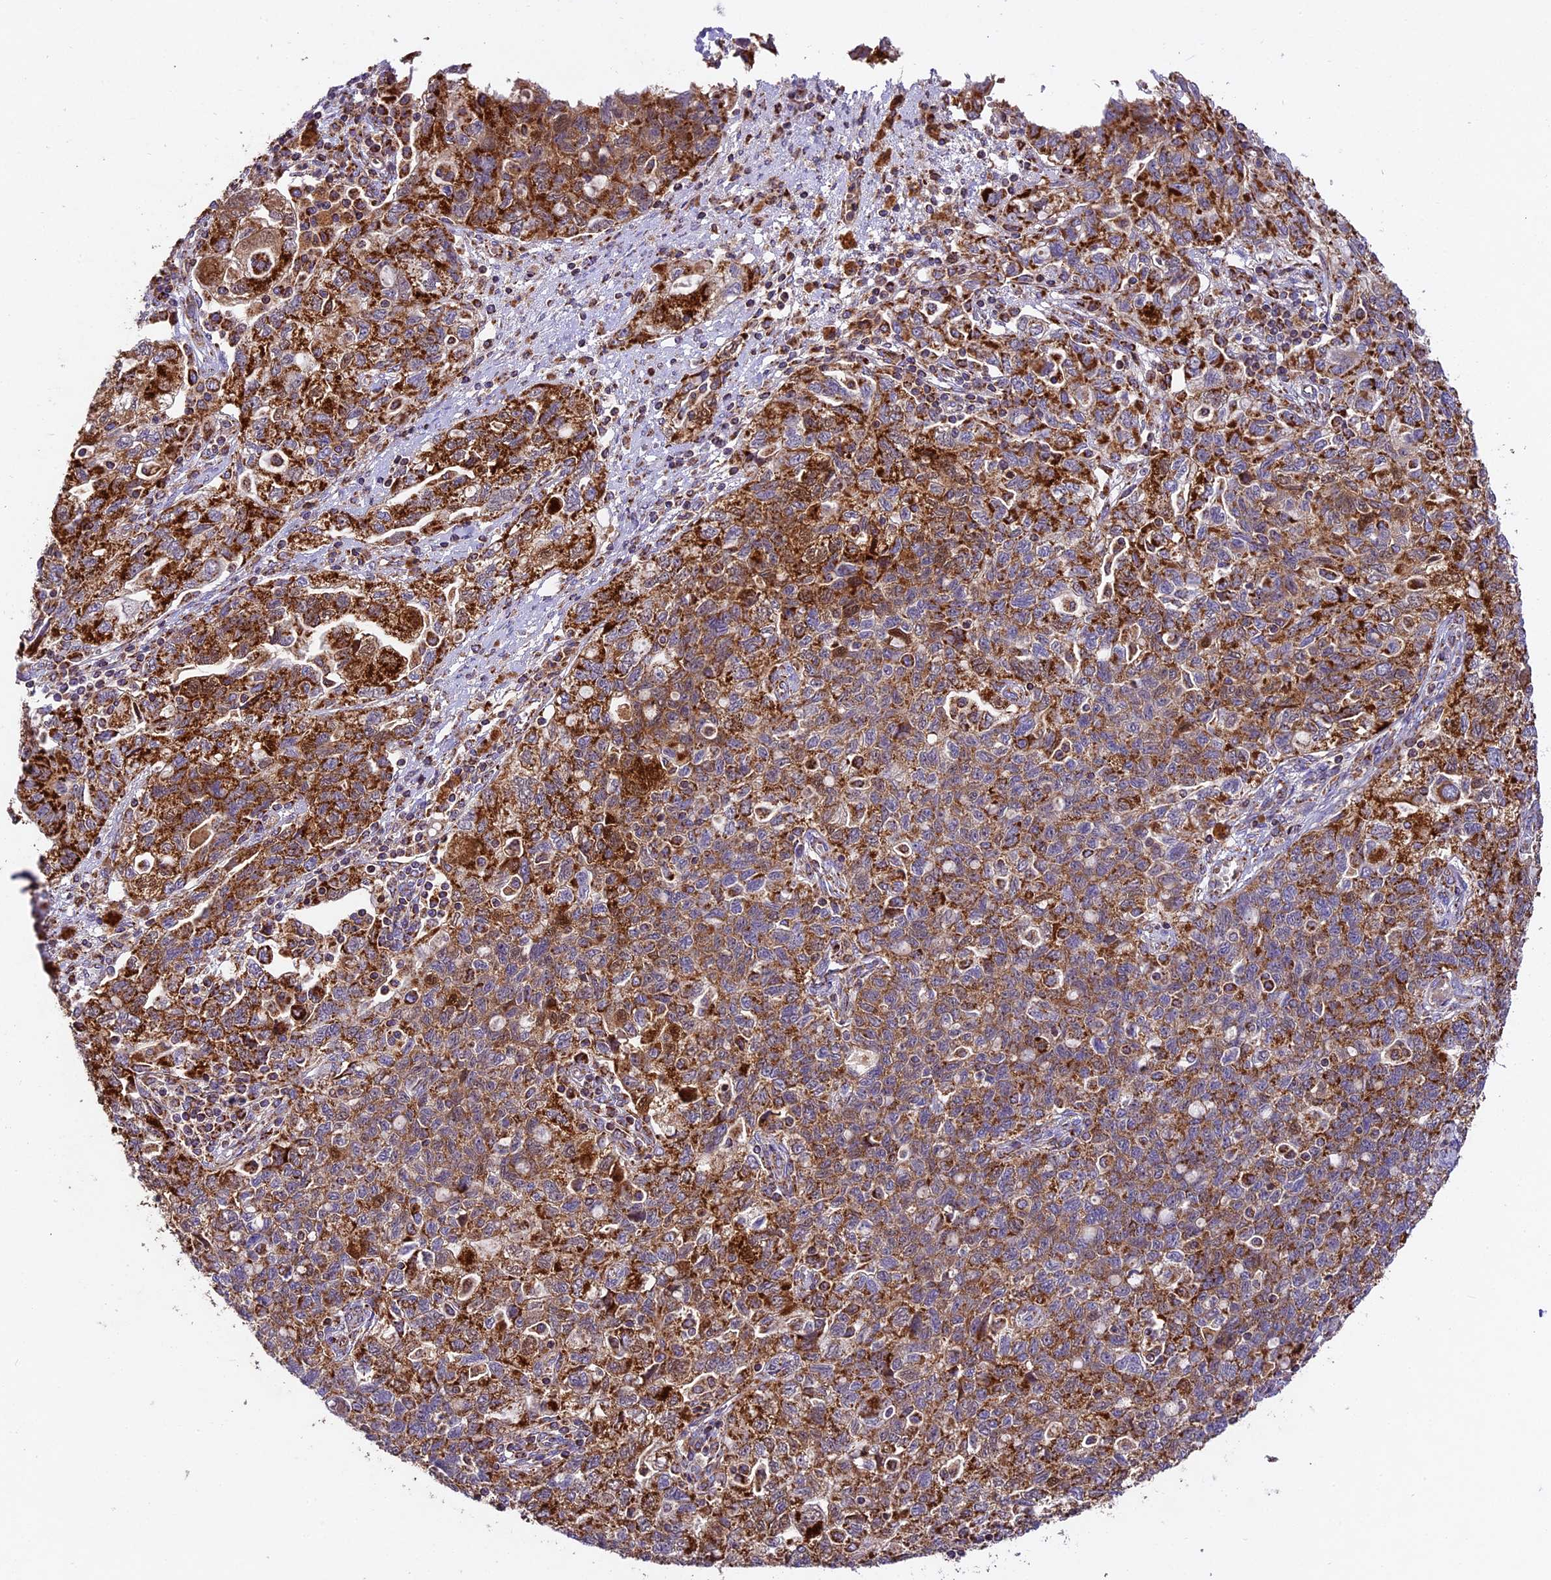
{"staining": {"intensity": "strong", "quantity": ">75%", "location": "cytoplasmic/membranous"}, "tissue": "ovarian cancer", "cell_type": "Tumor cells", "image_type": "cancer", "snomed": [{"axis": "morphology", "description": "Carcinoma, NOS"}, {"axis": "morphology", "description": "Cystadenocarcinoma, serous, NOS"}, {"axis": "topography", "description": "Ovary"}], "caption": "Protein staining shows strong cytoplasmic/membranous positivity in about >75% of tumor cells in ovarian serous cystadenocarcinoma. The staining was performed using DAB to visualize the protein expression in brown, while the nuclei were stained in blue with hematoxylin (Magnification: 20x).", "gene": "NDUFA8", "patient": {"sex": "female", "age": 69}}